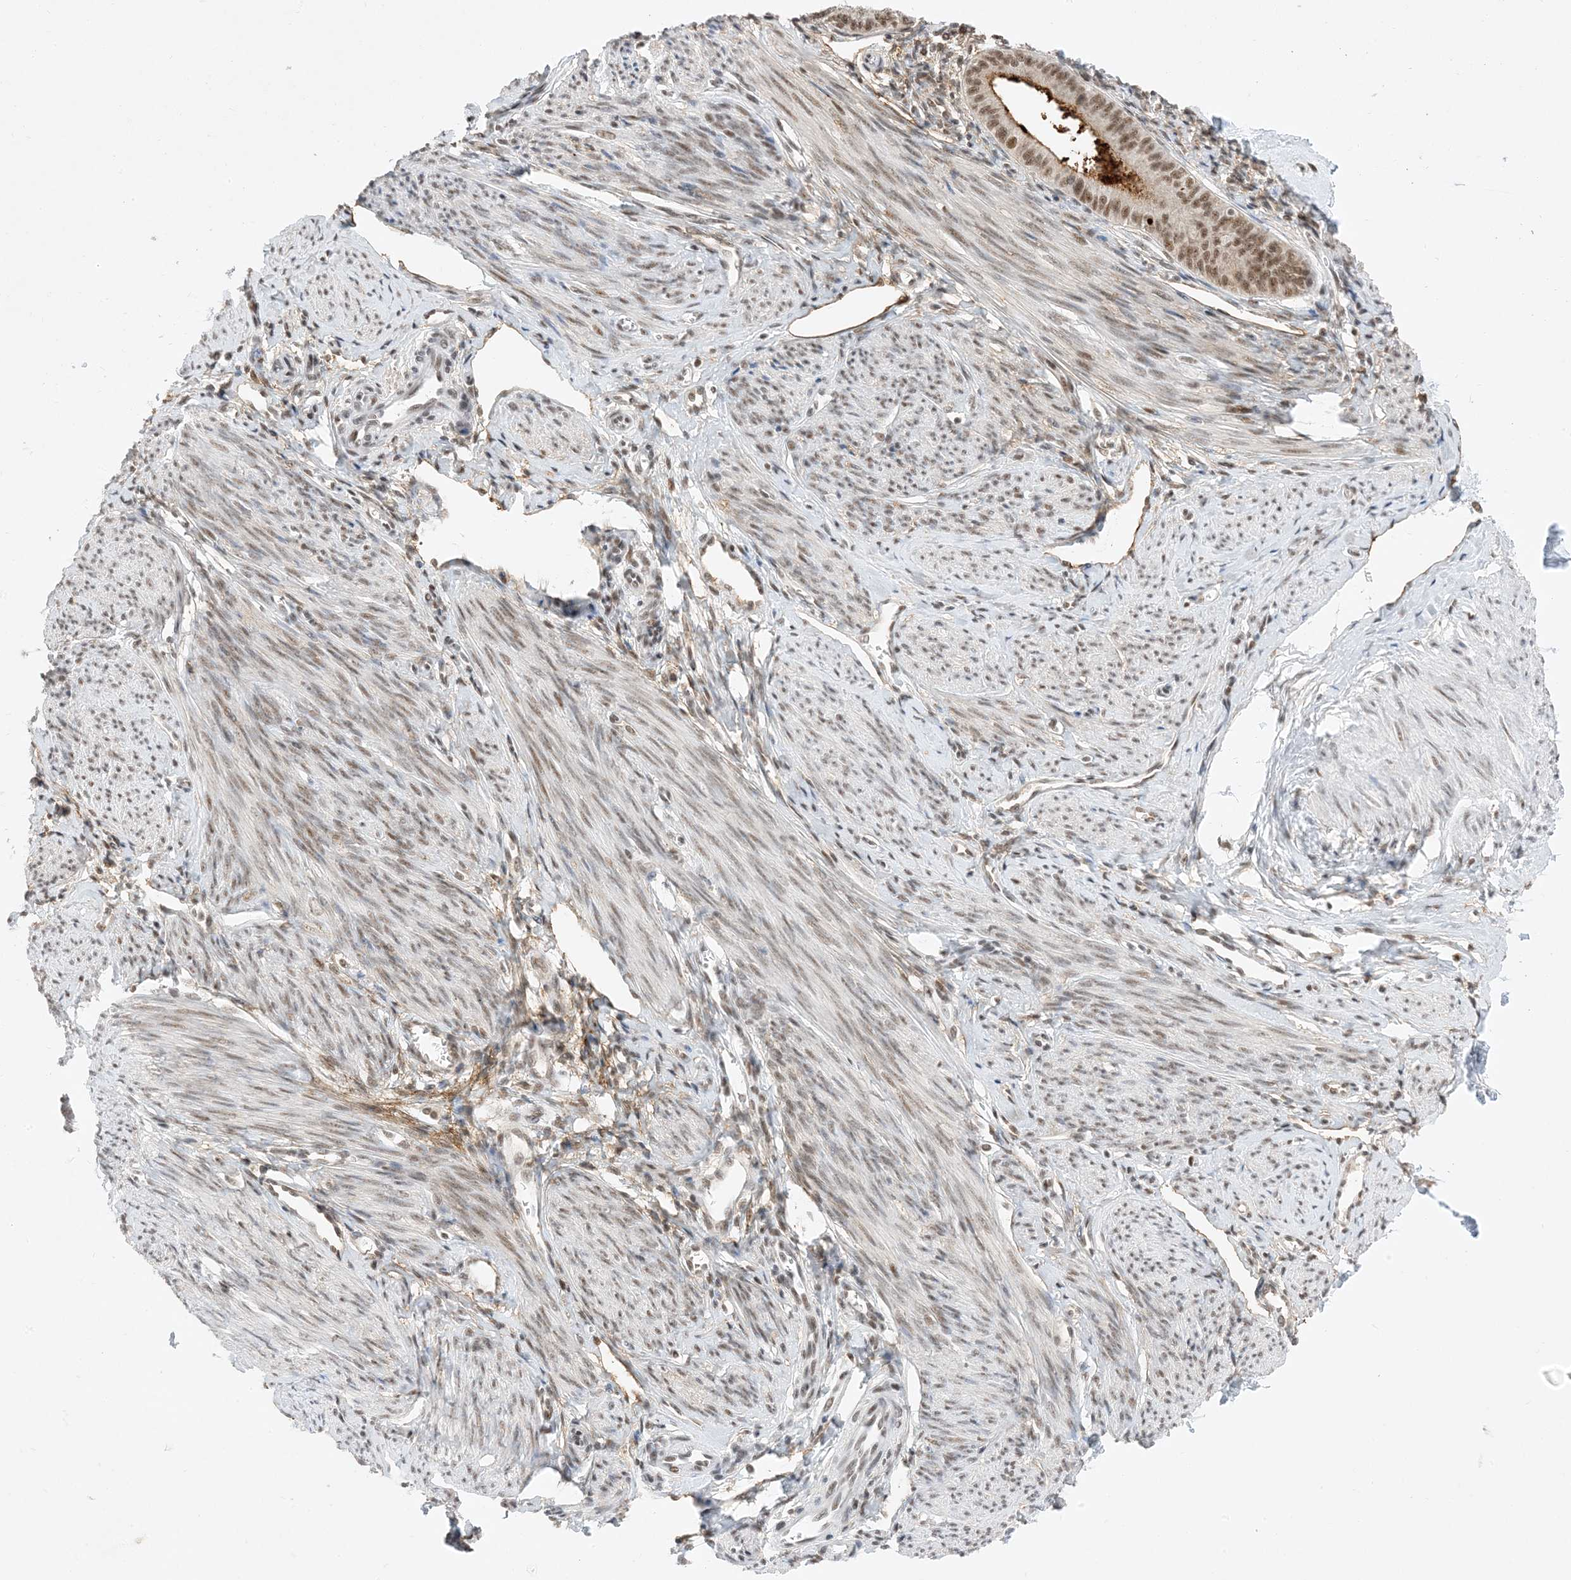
{"staining": {"intensity": "moderate", "quantity": "25%-75%", "location": "nuclear"}, "tissue": "endometrium", "cell_type": "Cells in endometrial stroma", "image_type": "normal", "snomed": [{"axis": "morphology", "description": "Normal tissue, NOS"}, {"axis": "topography", "description": "Uterus"}, {"axis": "topography", "description": "Endometrium"}], "caption": "Cells in endometrial stroma reveal moderate nuclear positivity in approximately 25%-75% of cells in normal endometrium.", "gene": "SF3A3", "patient": {"sex": "female", "age": 48}}